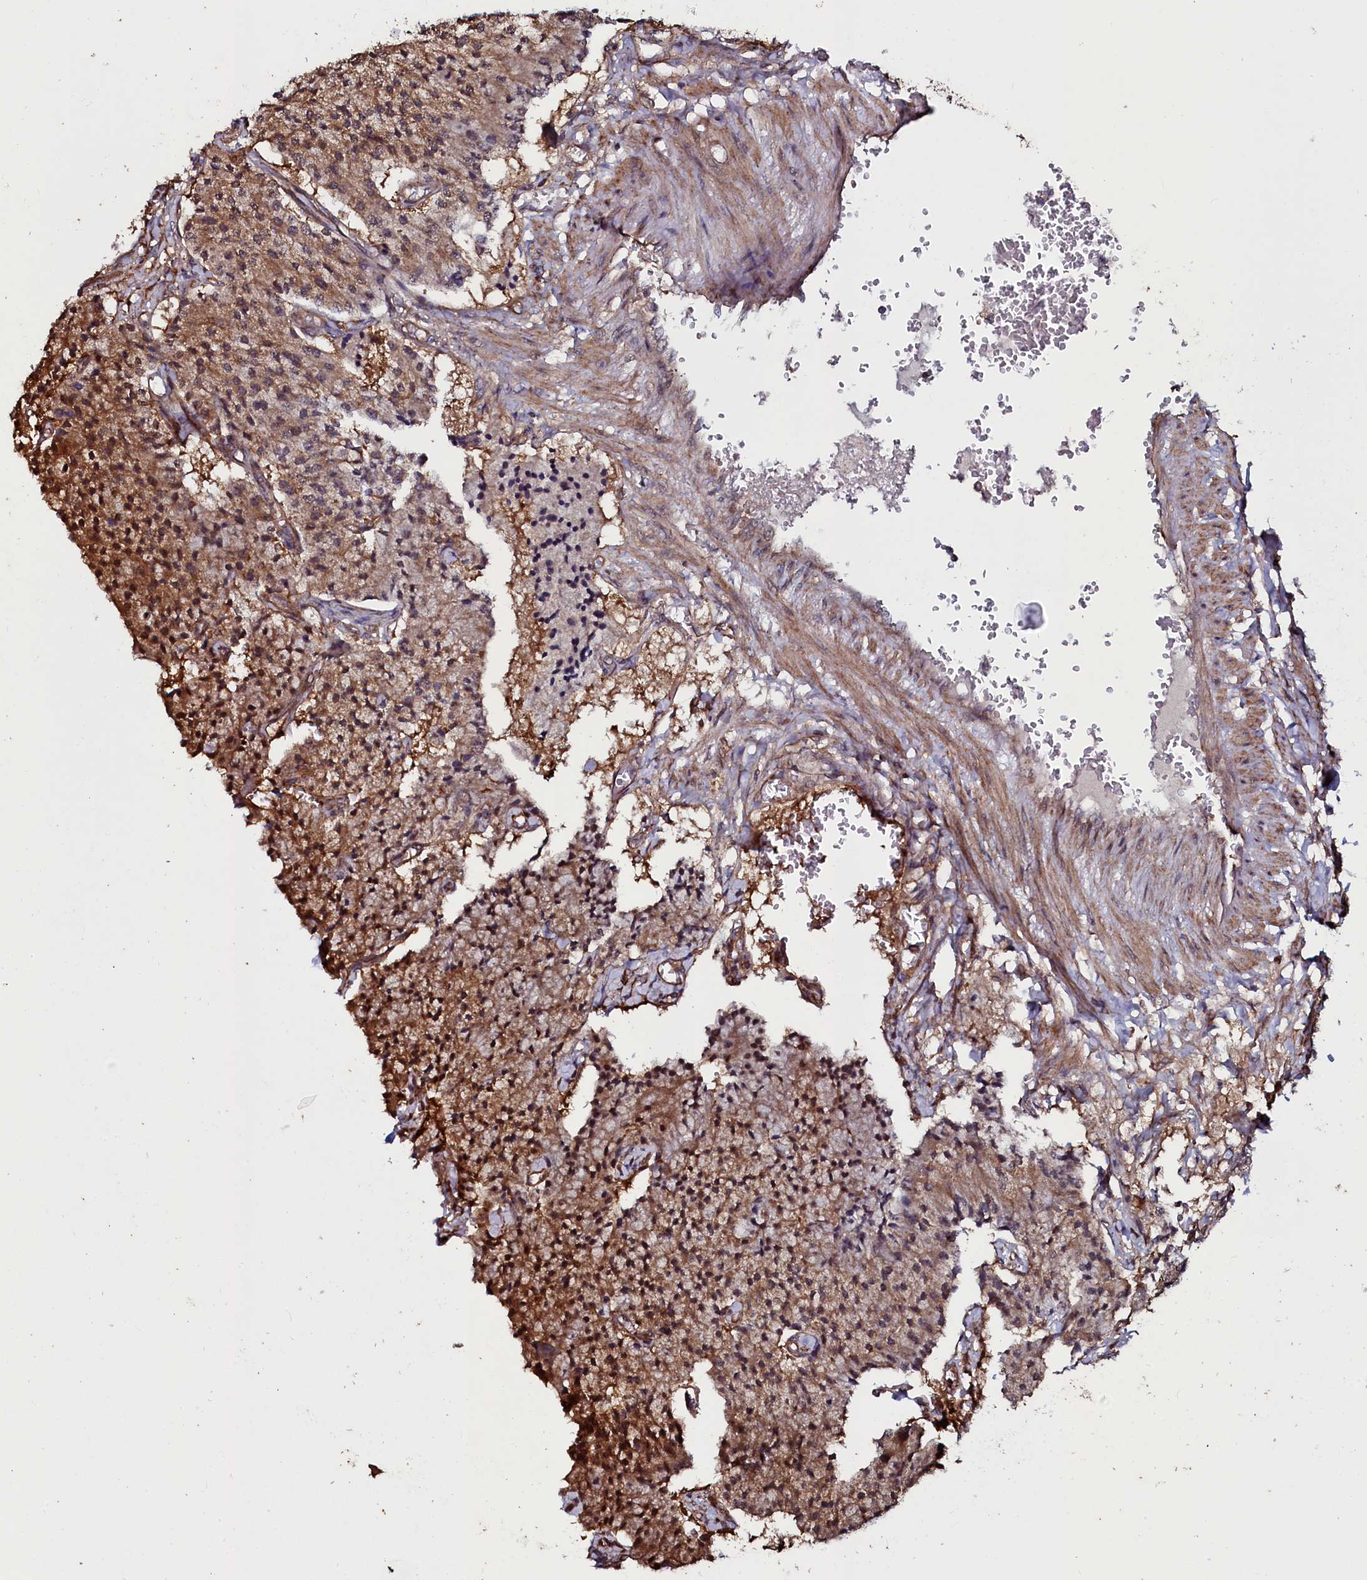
{"staining": {"intensity": "moderate", "quantity": ">75%", "location": "cytoplasmic/membranous"}, "tissue": "carcinoid", "cell_type": "Tumor cells", "image_type": "cancer", "snomed": [{"axis": "morphology", "description": "Carcinoid, malignant, NOS"}, {"axis": "topography", "description": "Colon"}], "caption": "A photomicrograph of human carcinoid stained for a protein displays moderate cytoplasmic/membranous brown staining in tumor cells.", "gene": "USPL1", "patient": {"sex": "female", "age": 52}}